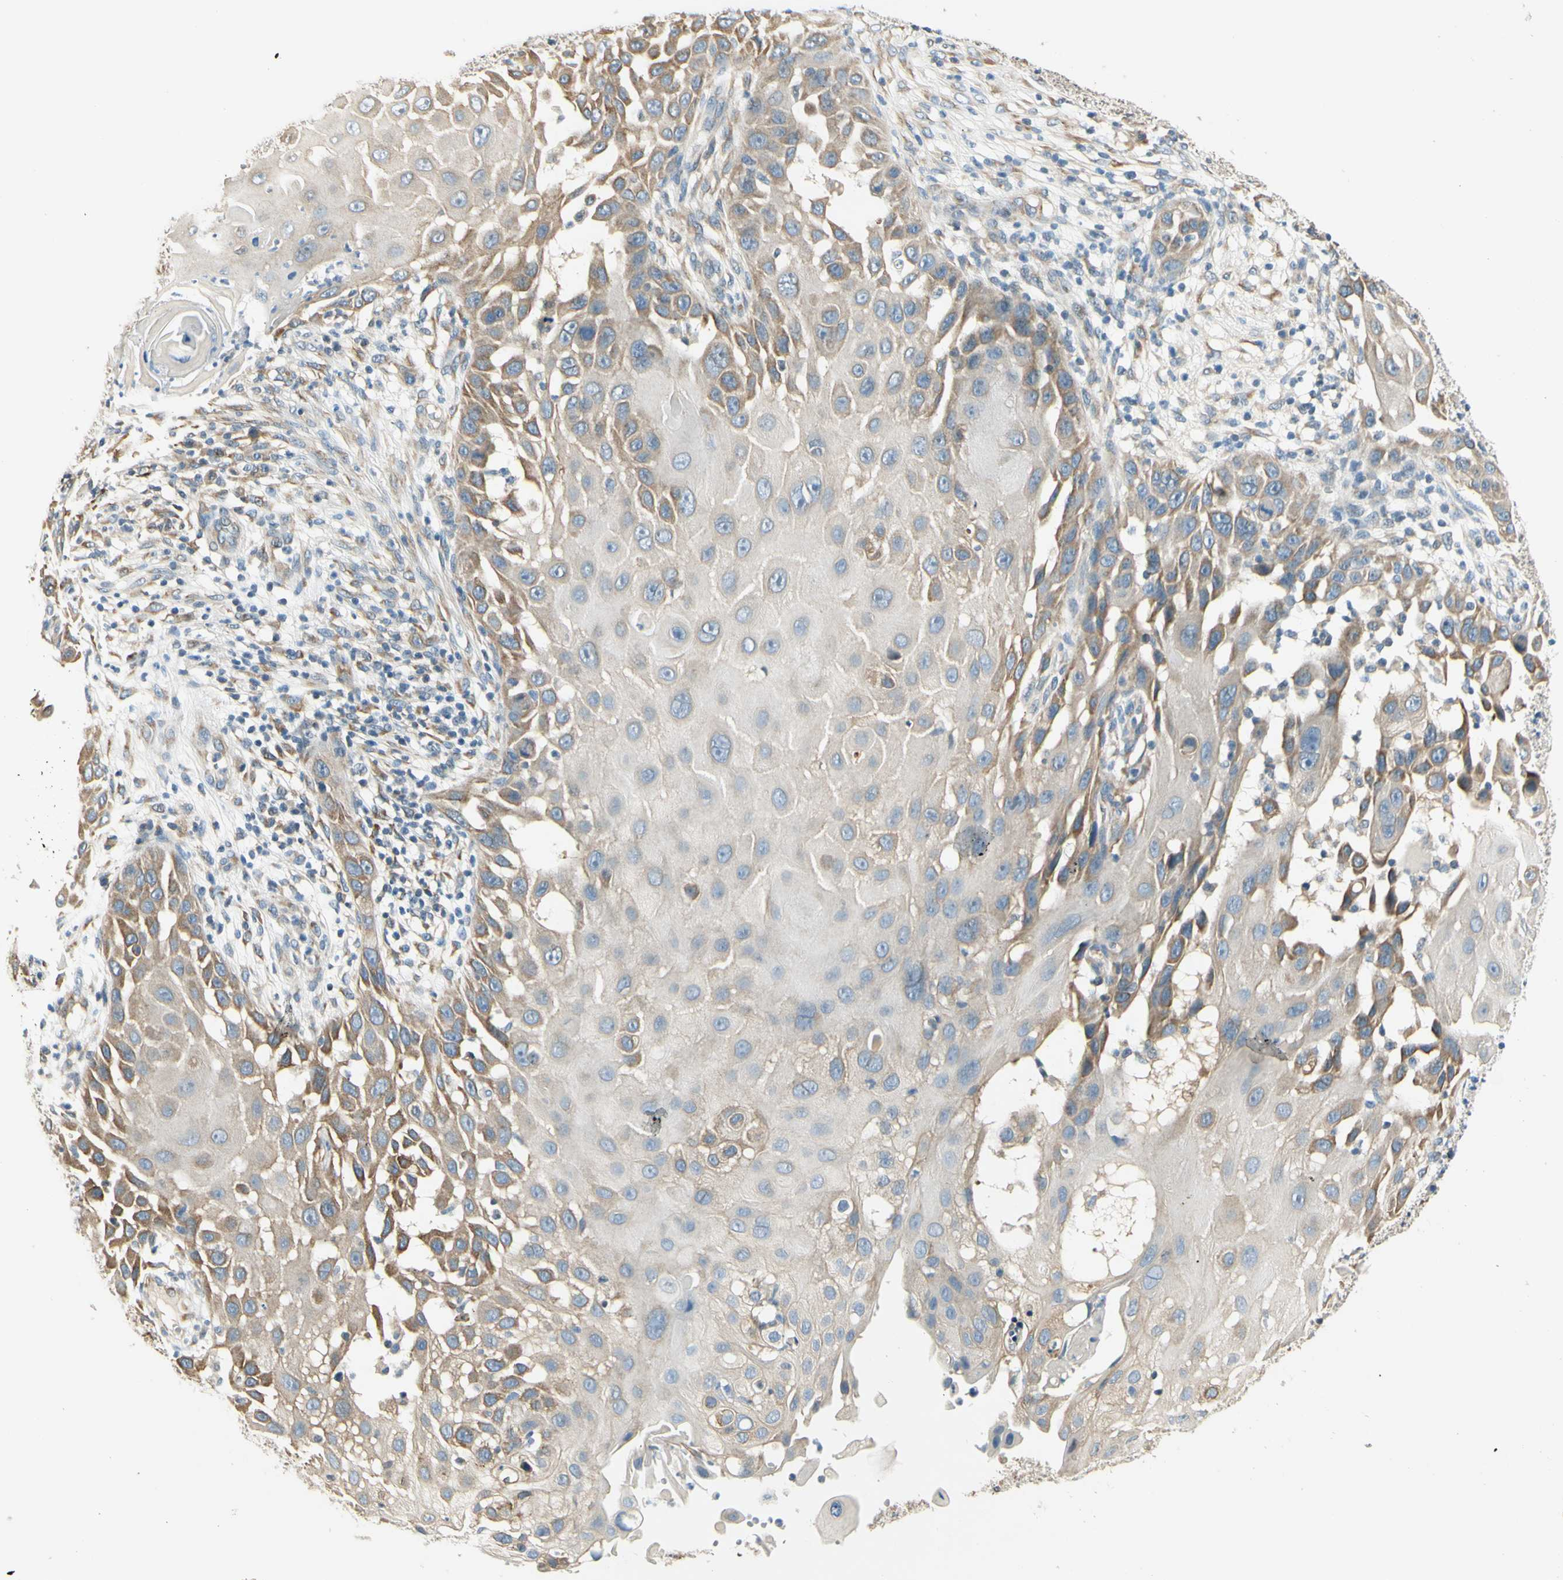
{"staining": {"intensity": "weak", "quantity": "25%-75%", "location": "cytoplasmic/membranous"}, "tissue": "skin cancer", "cell_type": "Tumor cells", "image_type": "cancer", "snomed": [{"axis": "morphology", "description": "Squamous cell carcinoma, NOS"}, {"axis": "topography", "description": "Skin"}], "caption": "A photomicrograph of human skin squamous cell carcinoma stained for a protein reveals weak cytoplasmic/membranous brown staining in tumor cells.", "gene": "IGDCC4", "patient": {"sex": "female", "age": 44}}